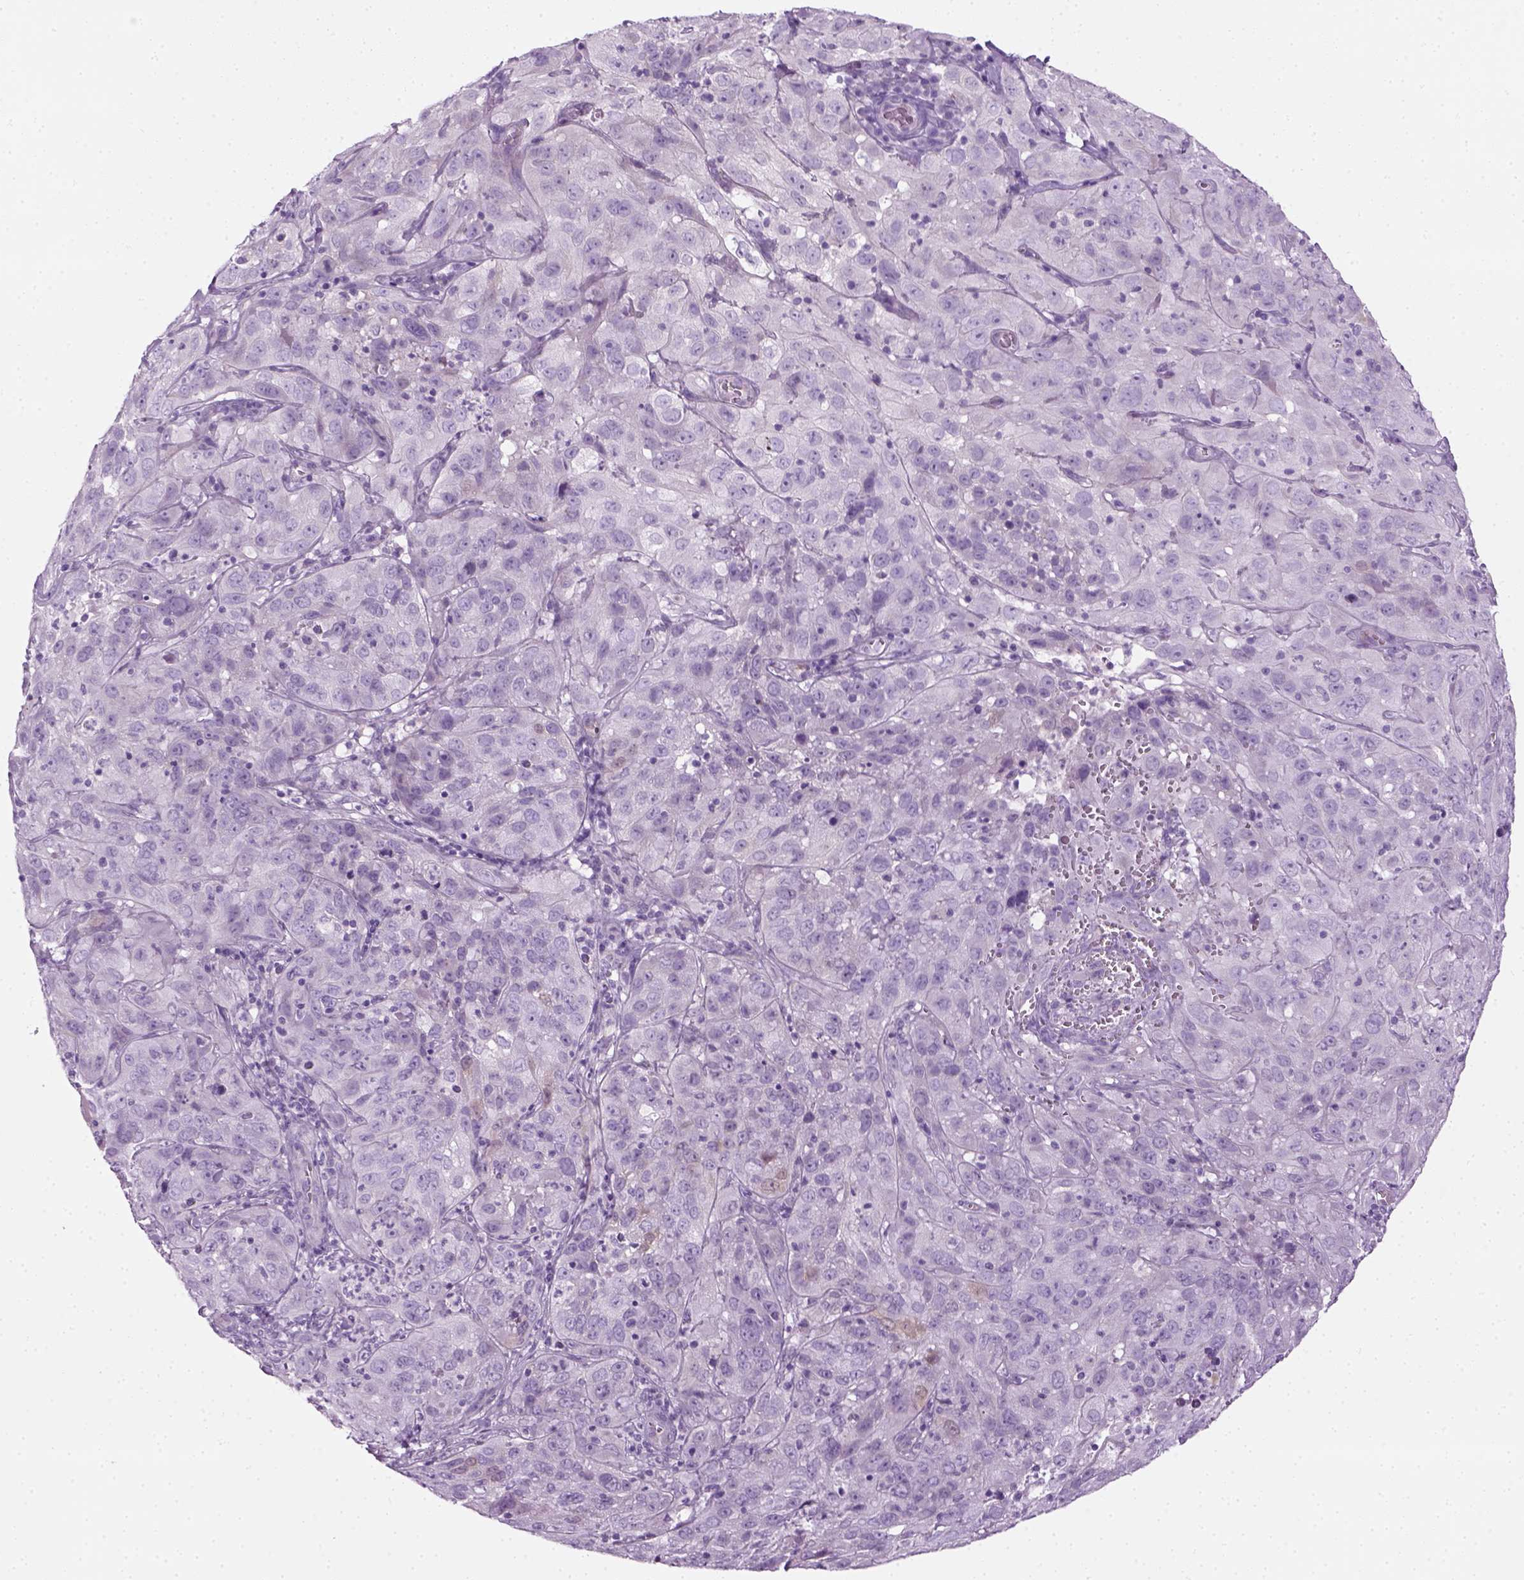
{"staining": {"intensity": "negative", "quantity": "none", "location": "none"}, "tissue": "cervical cancer", "cell_type": "Tumor cells", "image_type": "cancer", "snomed": [{"axis": "morphology", "description": "Squamous cell carcinoma, NOS"}, {"axis": "topography", "description": "Cervix"}], "caption": "This is an immunohistochemistry photomicrograph of cervical cancer. There is no staining in tumor cells.", "gene": "CIBAR2", "patient": {"sex": "female", "age": 32}}